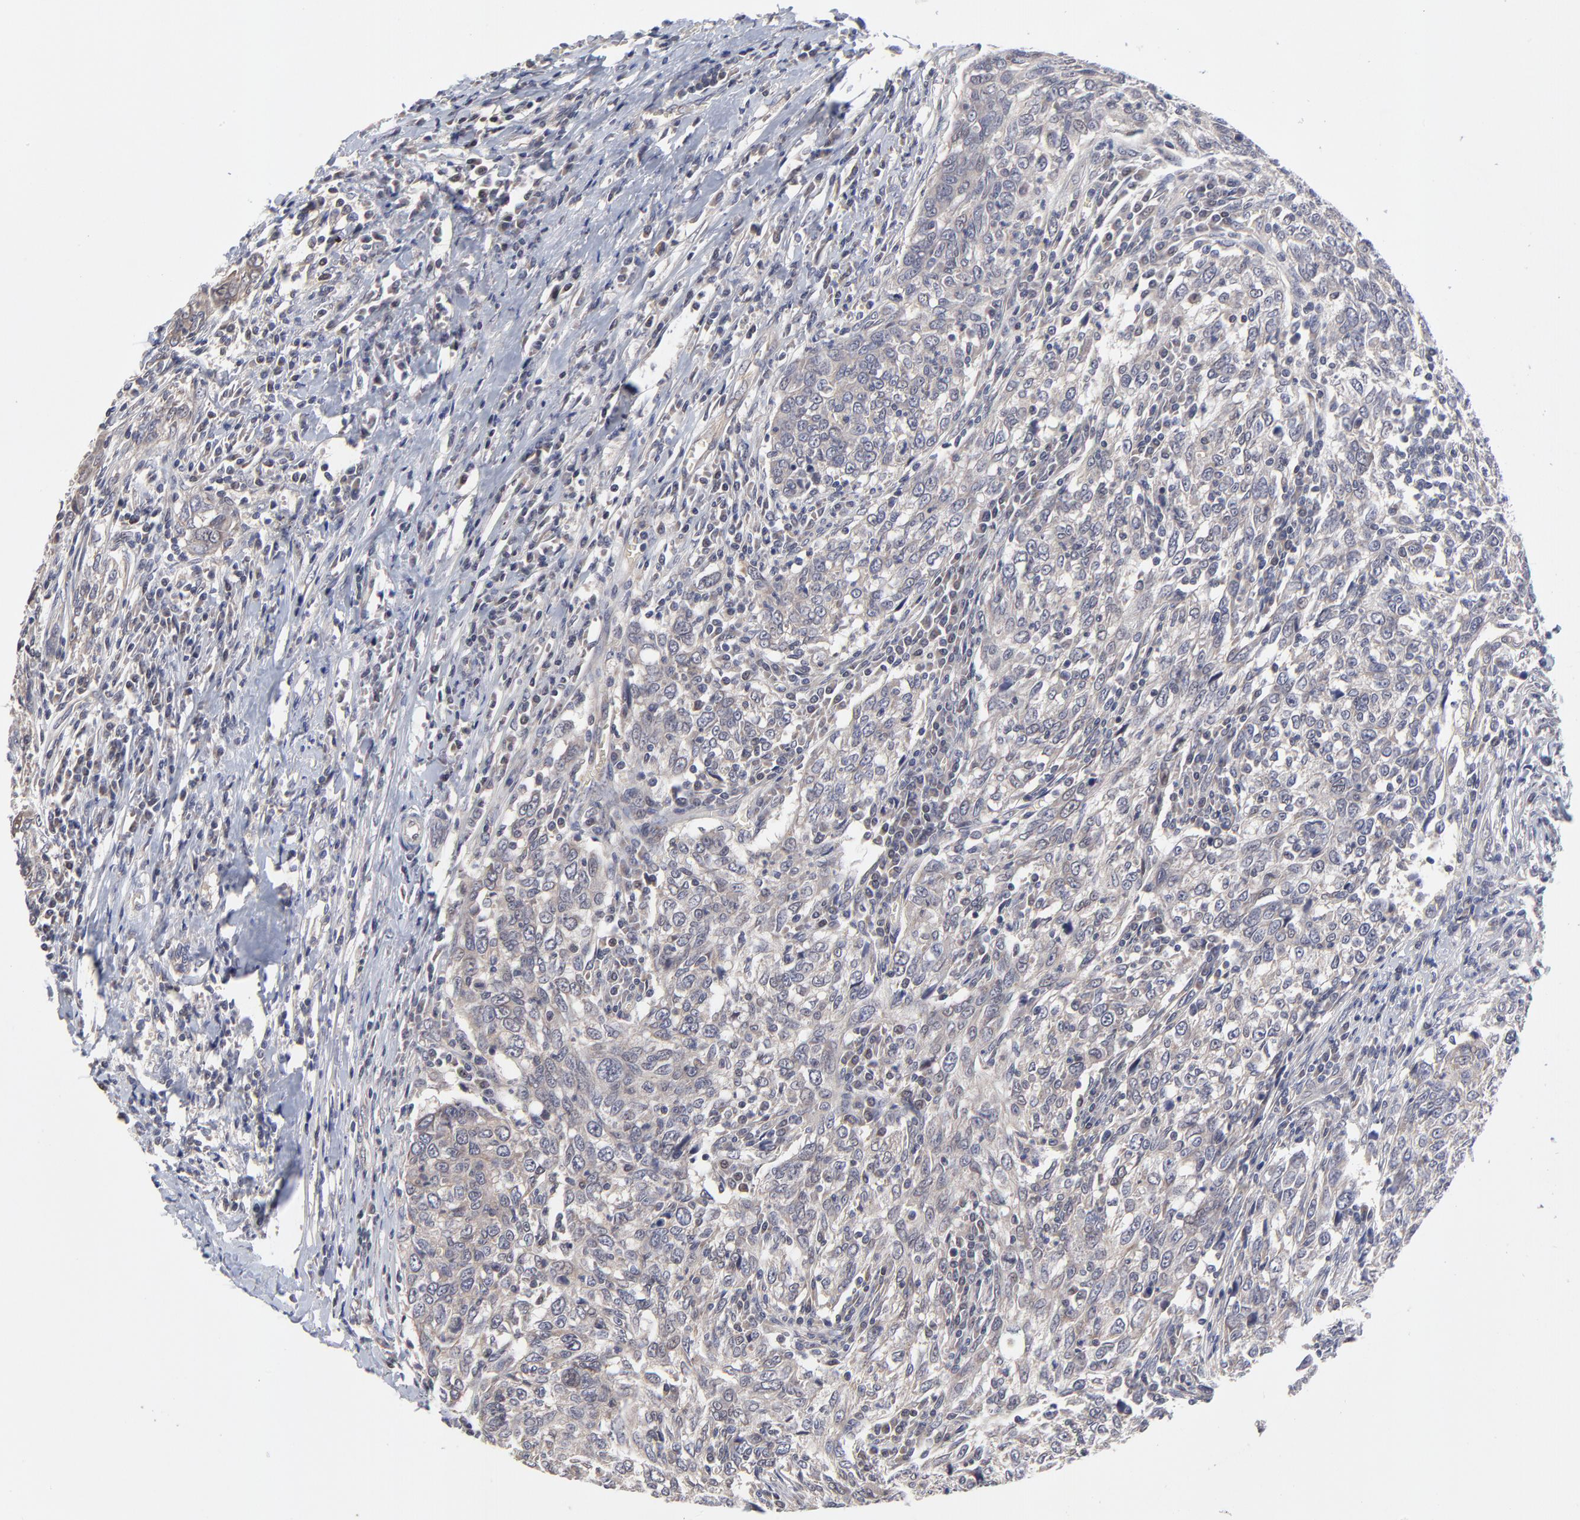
{"staining": {"intensity": "weak", "quantity": ">75%", "location": "cytoplasmic/membranous"}, "tissue": "breast cancer", "cell_type": "Tumor cells", "image_type": "cancer", "snomed": [{"axis": "morphology", "description": "Duct carcinoma"}, {"axis": "topography", "description": "Breast"}], "caption": "The photomicrograph displays immunohistochemical staining of breast cancer. There is weak cytoplasmic/membranous expression is appreciated in approximately >75% of tumor cells. (DAB IHC with brightfield microscopy, high magnification).", "gene": "ZNF157", "patient": {"sex": "female", "age": 50}}